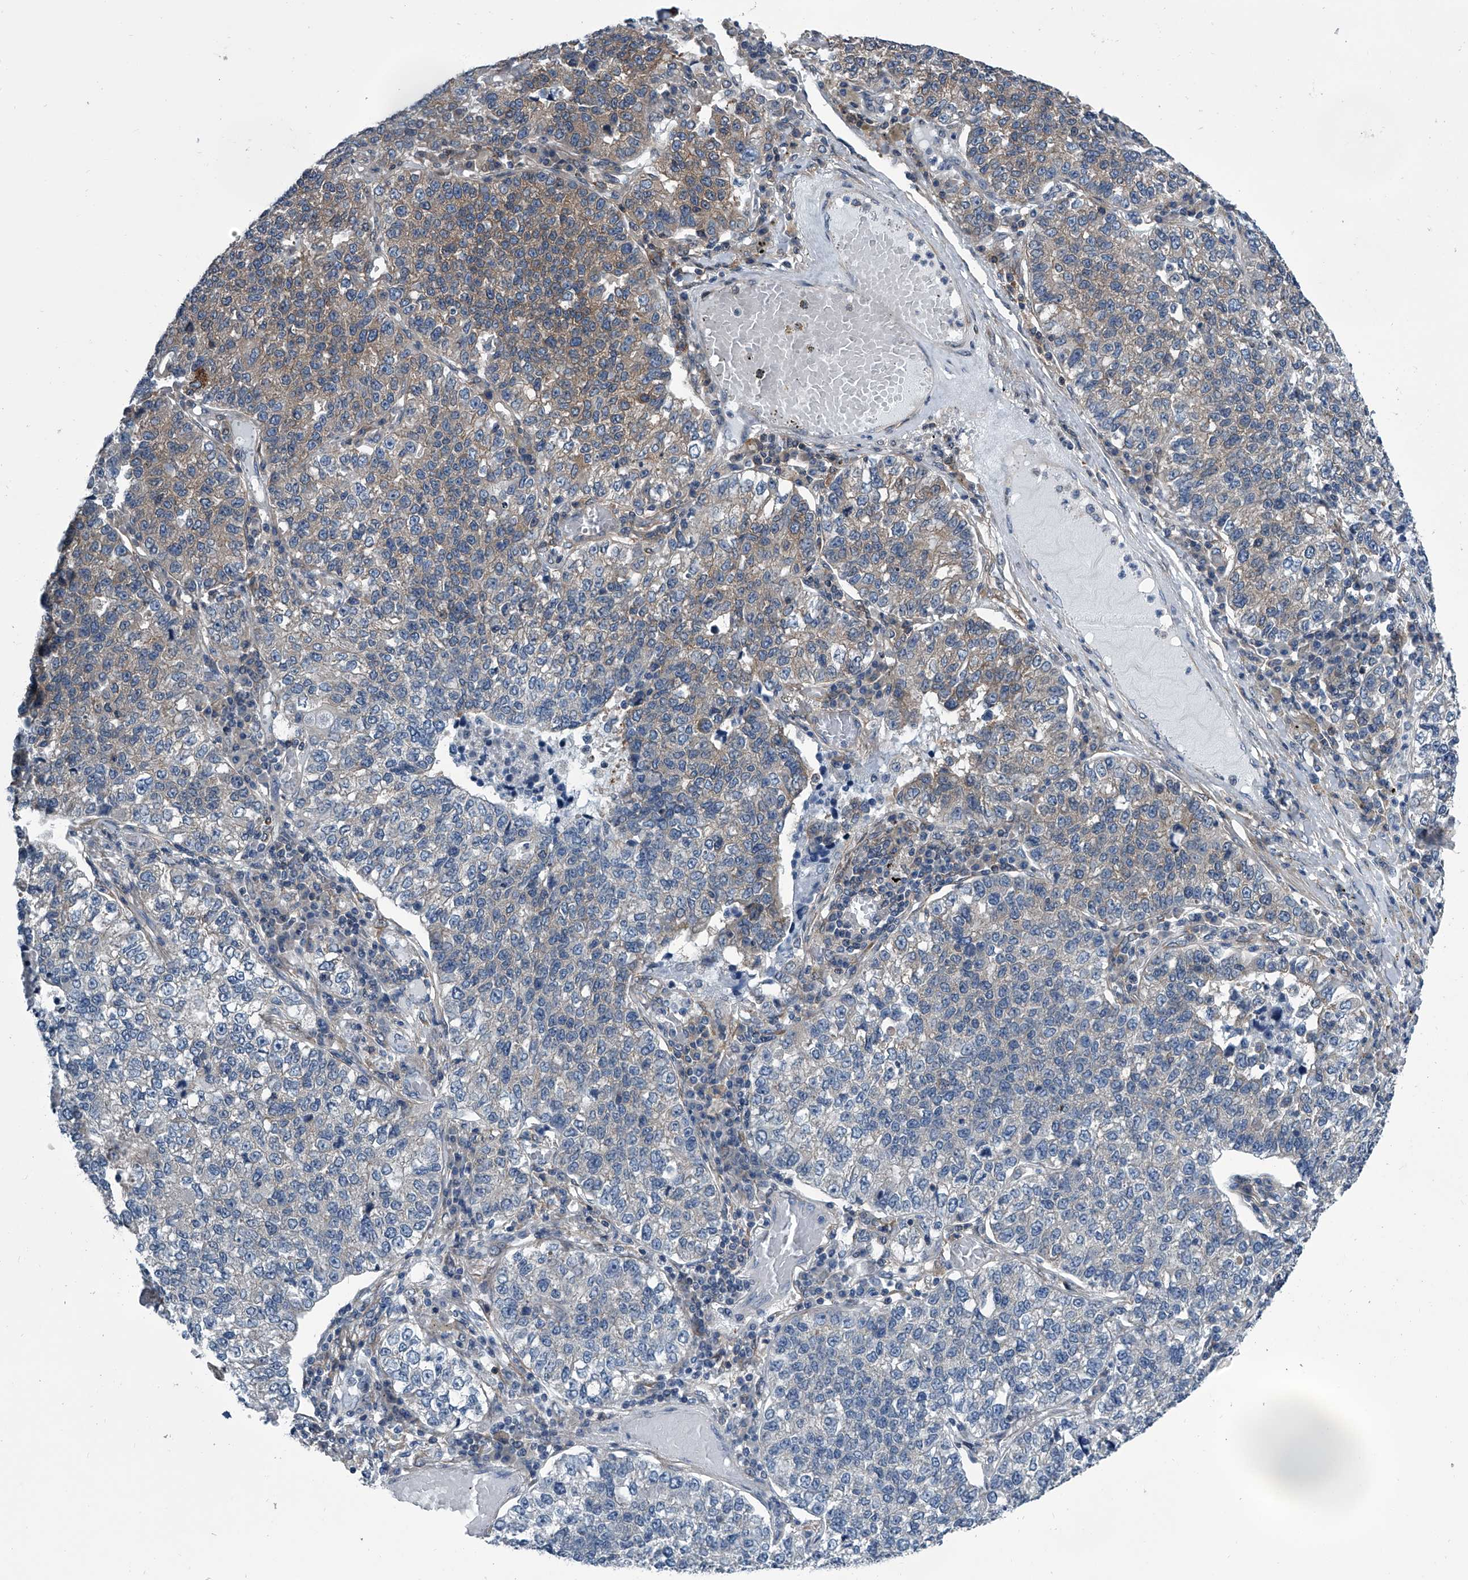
{"staining": {"intensity": "moderate", "quantity": "25%-75%", "location": "cytoplasmic/membranous"}, "tissue": "lung cancer", "cell_type": "Tumor cells", "image_type": "cancer", "snomed": [{"axis": "morphology", "description": "Adenocarcinoma, NOS"}, {"axis": "topography", "description": "Lung"}], "caption": "Protein staining reveals moderate cytoplasmic/membranous positivity in about 25%-75% of tumor cells in lung cancer (adenocarcinoma).", "gene": "PPP2R5D", "patient": {"sex": "male", "age": 49}}